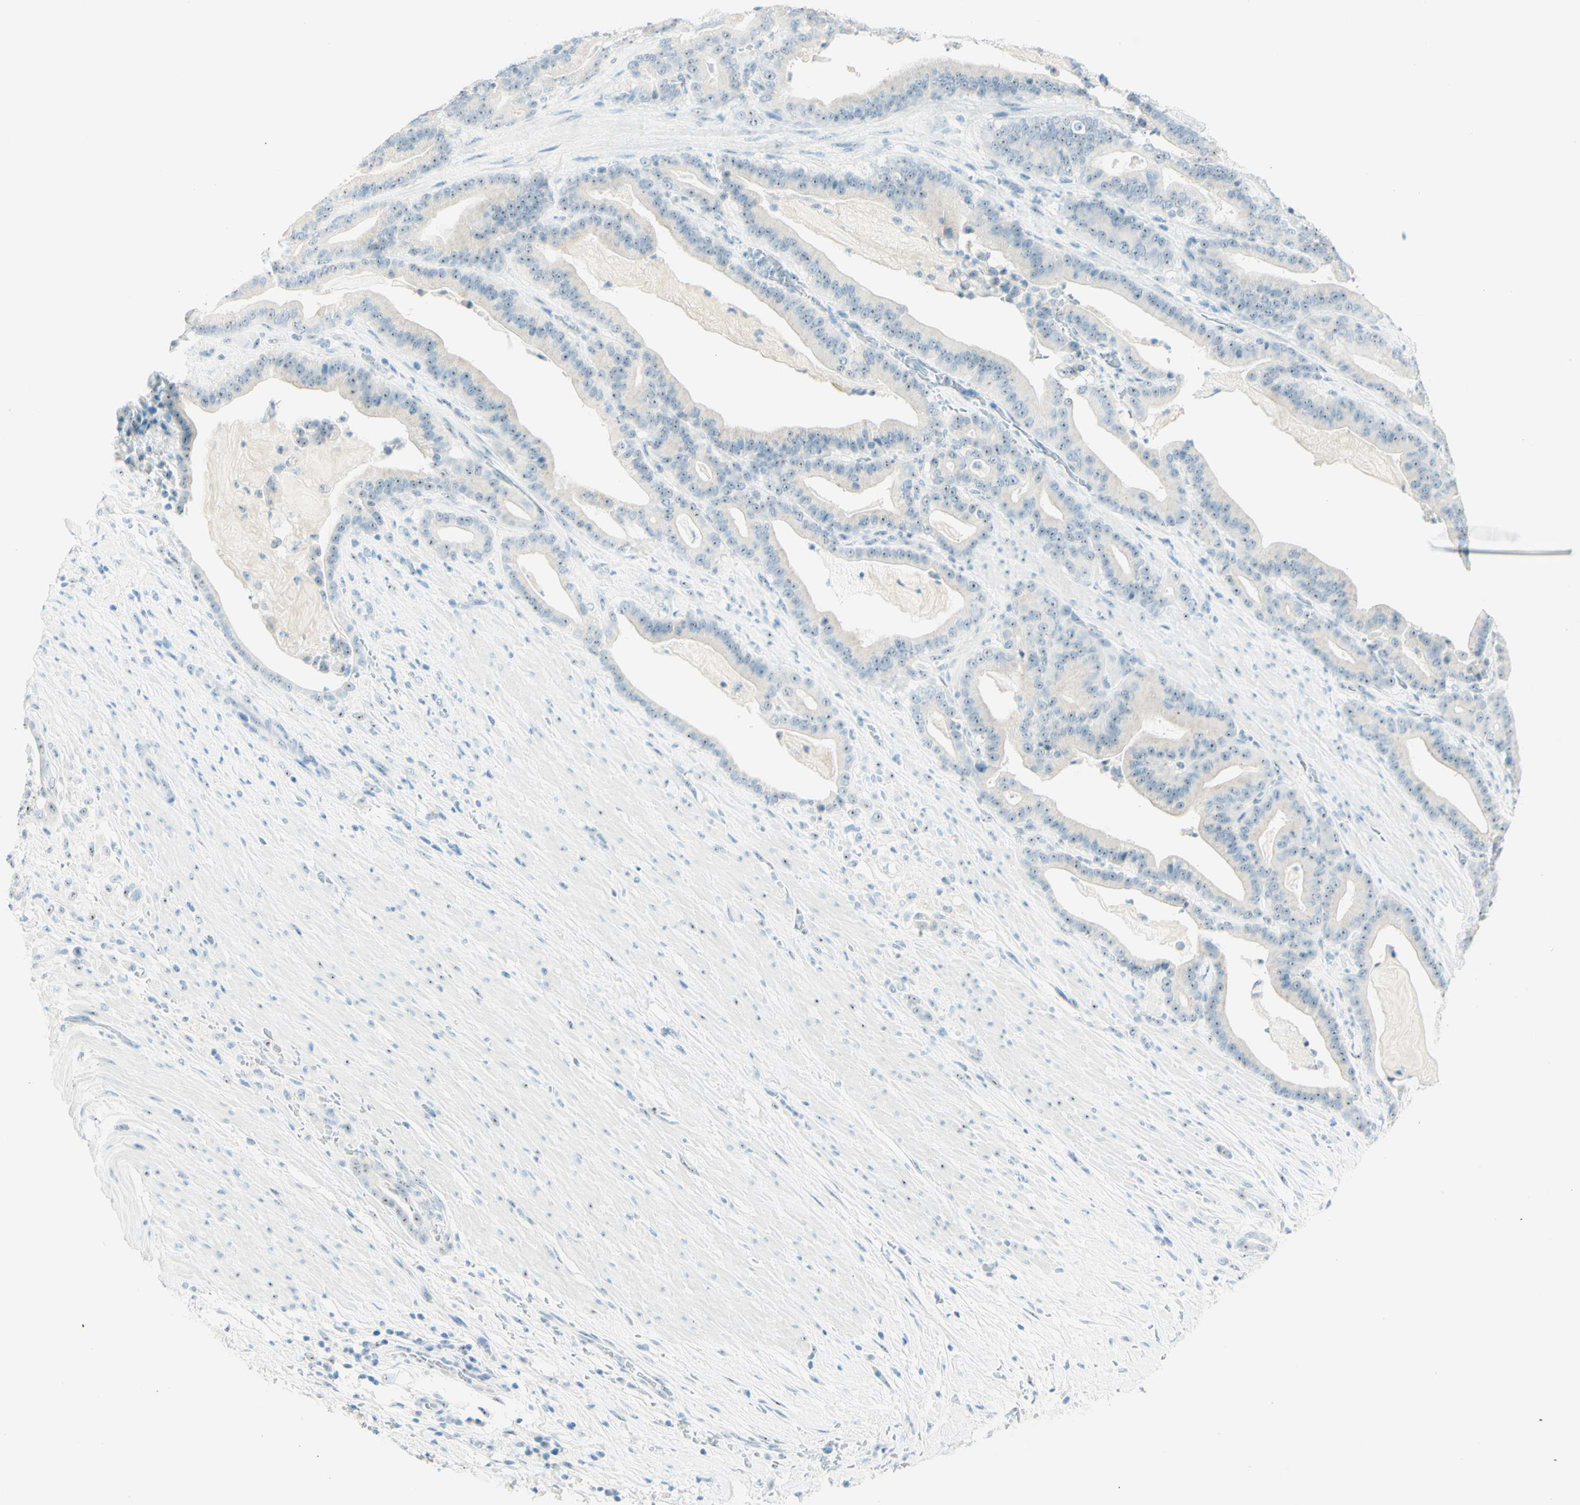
{"staining": {"intensity": "weak", "quantity": ">75%", "location": "nuclear"}, "tissue": "pancreatic cancer", "cell_type": "Tumor cells", "image_type": "cancer", "snomed": [{"axis": "morphology", "description": "Adenocarcinoma, NOS"}, {"axis": "topography", "description": "Pancreas"}], "caption": "Immunohistochemistry (IHC) staining of adenocarcinoma (pancreatic), which shows low levels of weak nuclear staining in about >75% of tumor cells indicating weak nuclear protein staining. The staining was performed using DAB (brown) for protein detection and nuclei were counterstained in hematoxylin (blue).", "gene": "FMR1NB", "patient": {"sex": "male", "age": 63}}